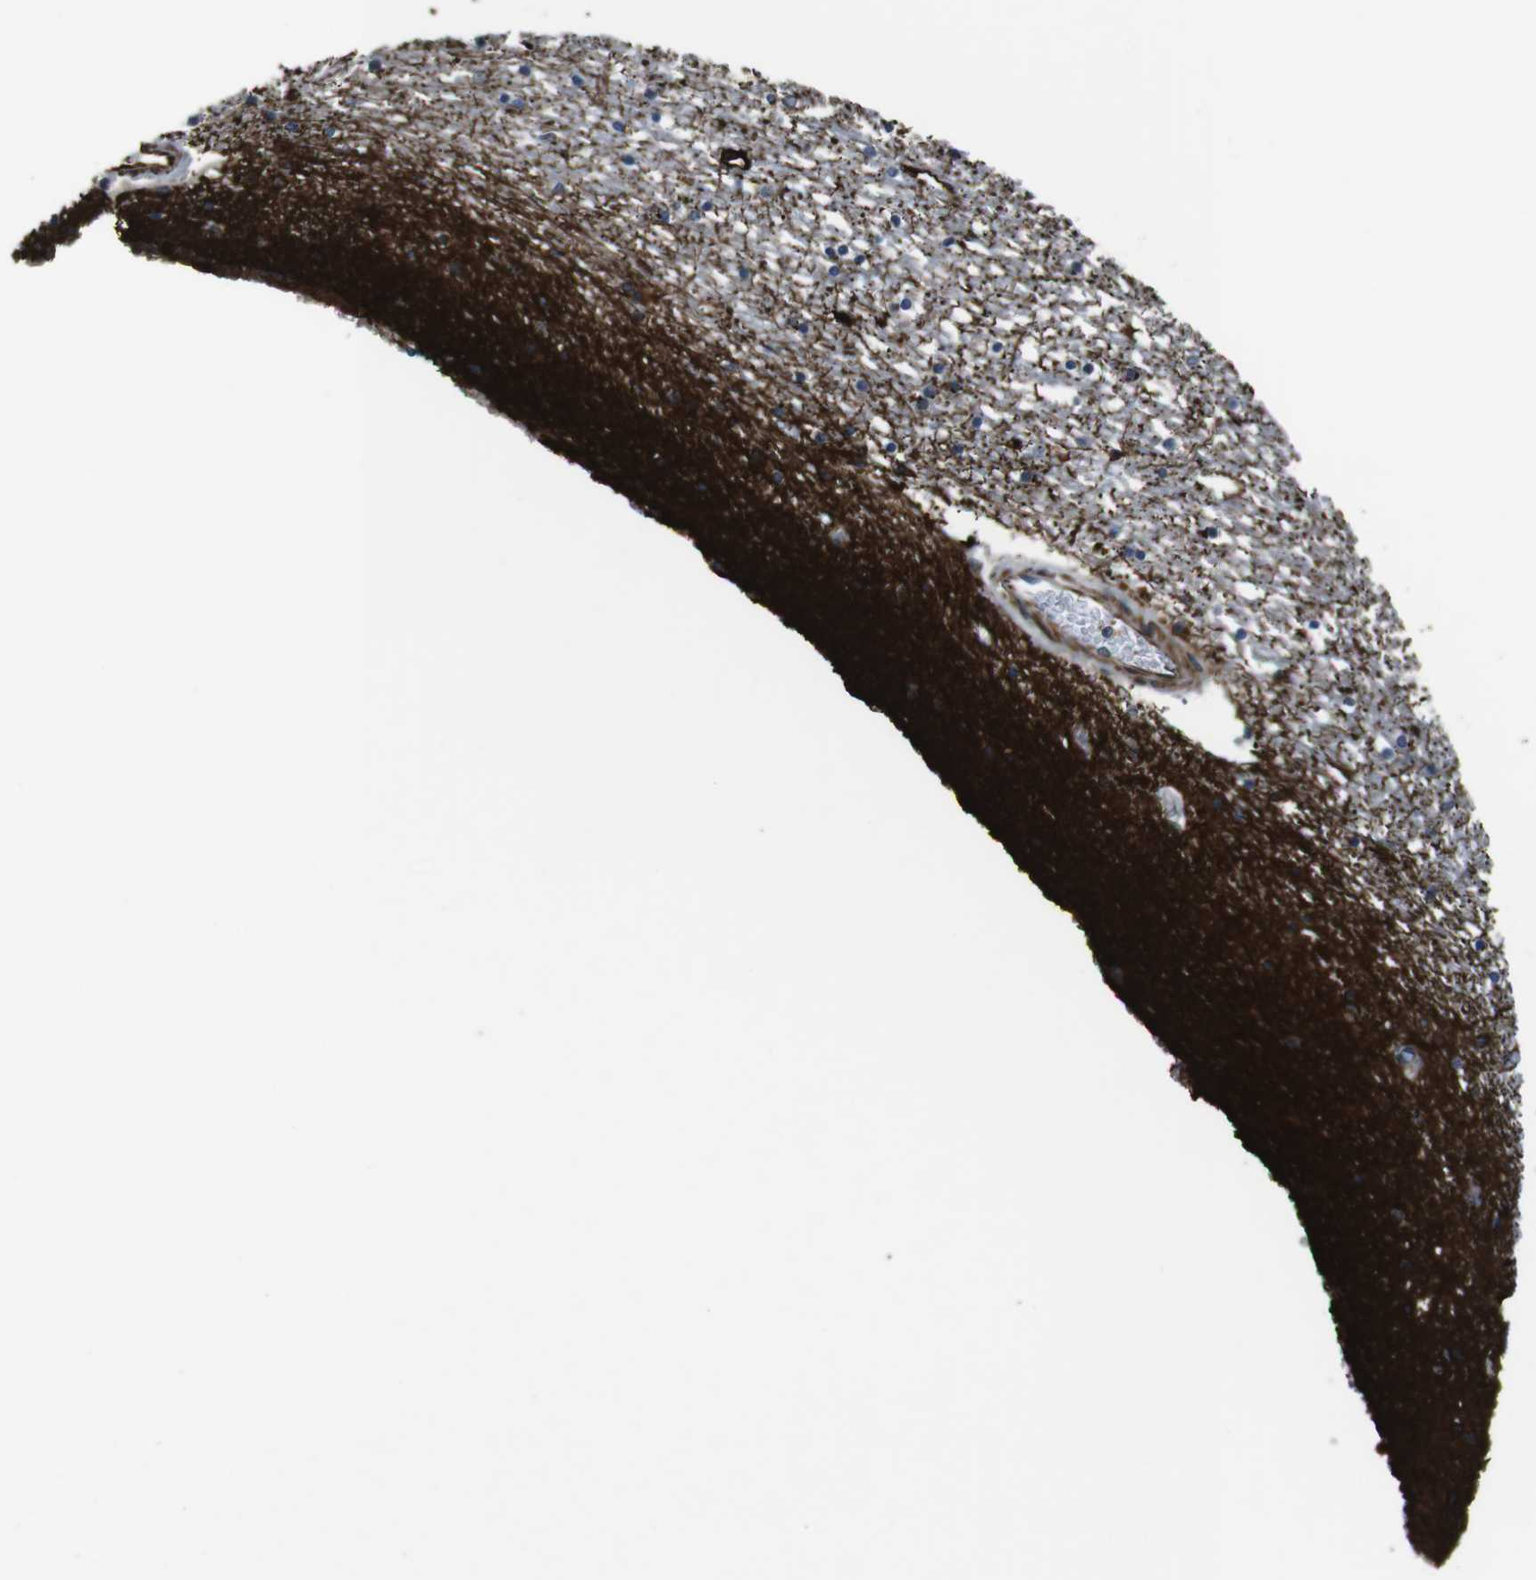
{"staining": {"intensity": "moderate", "quantity": "<25%", "location": "cytoplasmic/membranous"}, "tissue": "caudate", "cell_type": "Glial cells", "image_type": "normal", "snomed": [{"axis": "morphology", "description": "Normal tissue, NOS"}, {"axis": "topography", "description": "Lateral ventricle wall"}], "caption": "Immunohistochemical staining of unremarkable human caudate shows low levels of moderate cytoplasmic/membranous staining in approximately <25% of glial cells.", "gene": "LRRC49", "patient": {"sex": "male", "age": 45}}